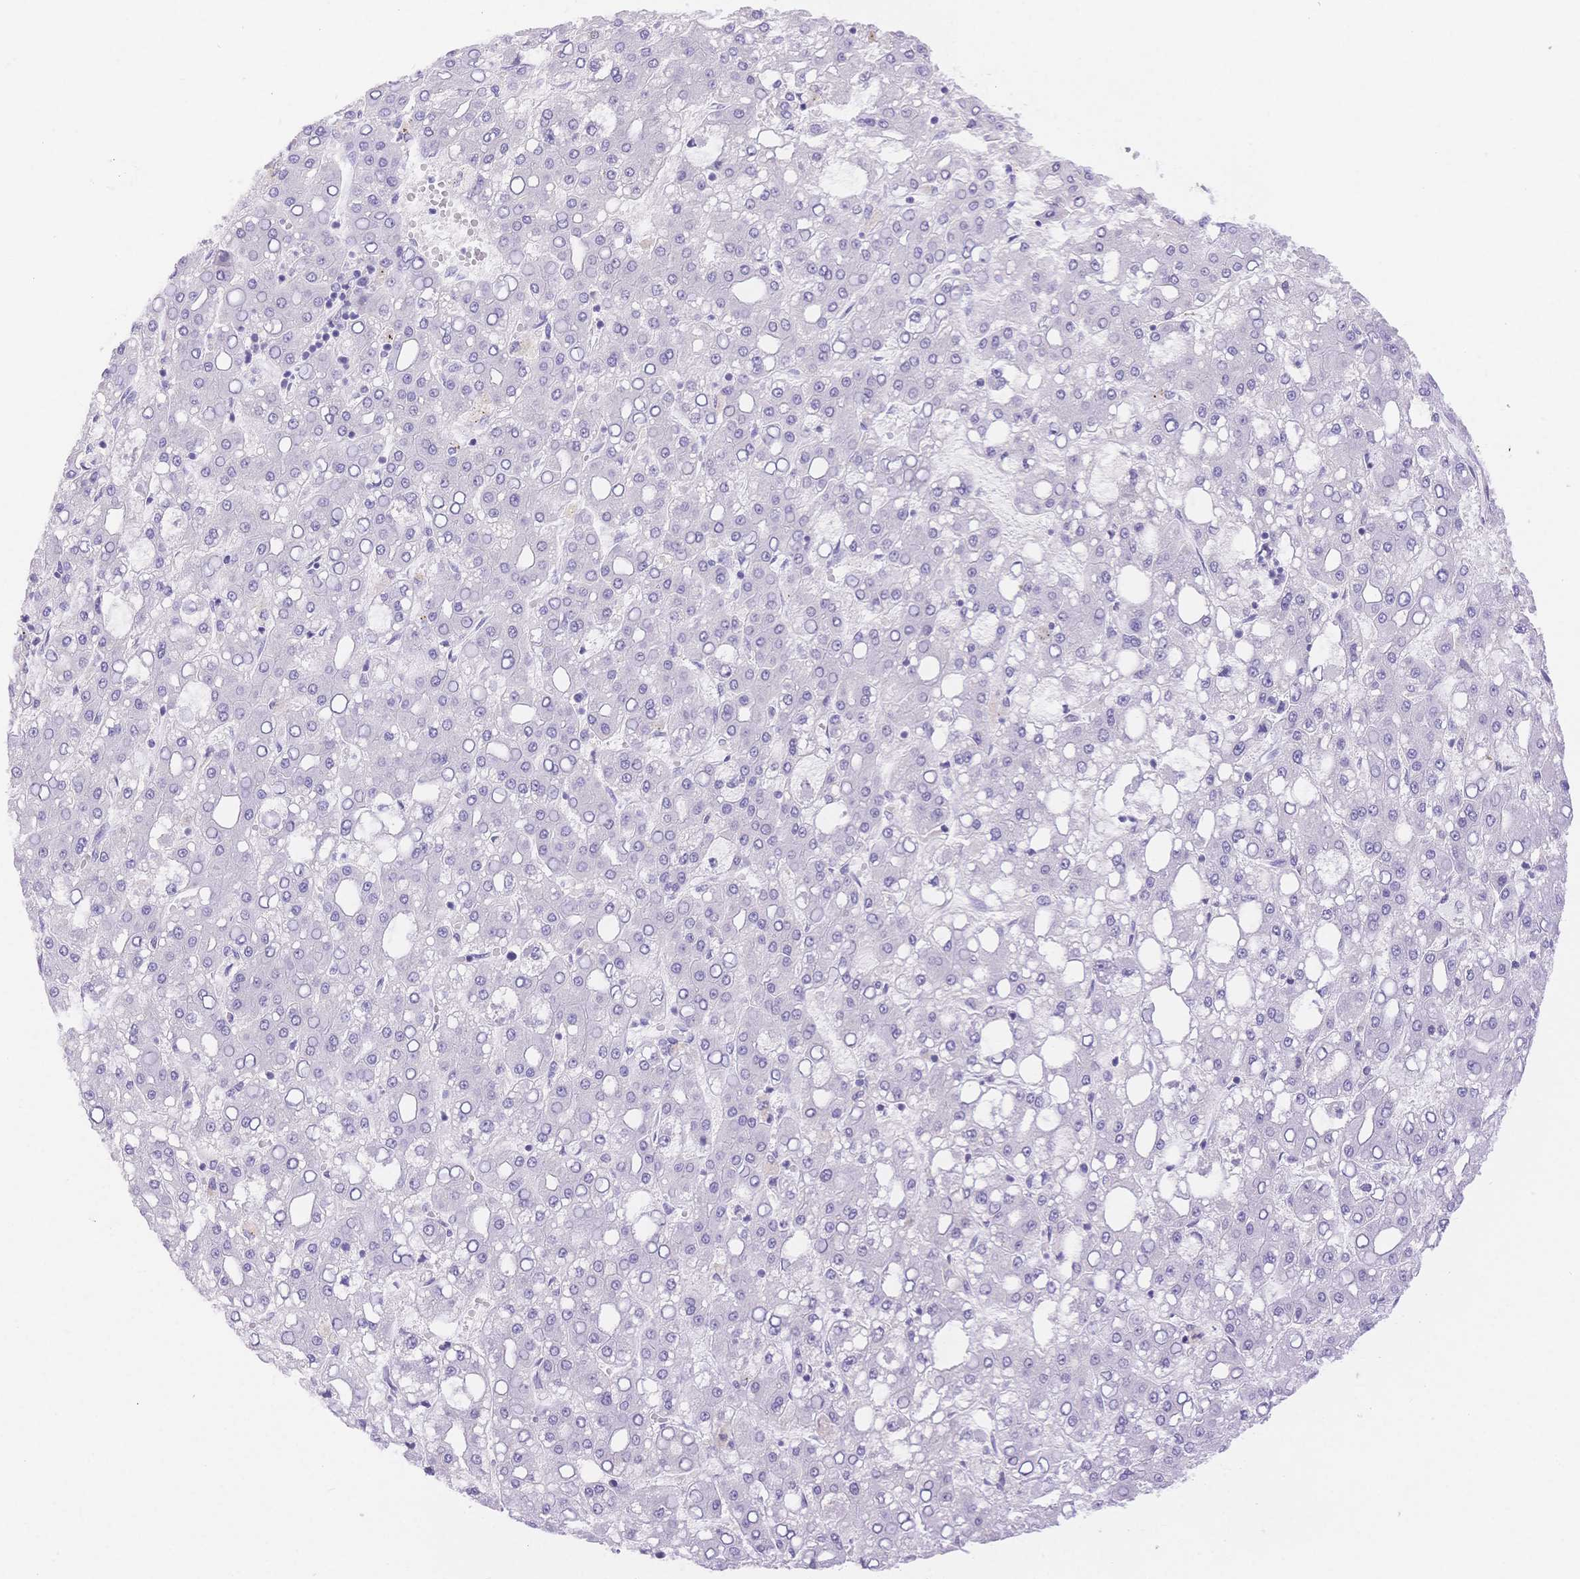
{"staining": {"intensity": "negative", "quantity": "none", "location": "none"}, "tissue": "liver cancer", "cell_type": "Tumor cells", "image_type": "cancer", "snomed": [{"axis": "morphology", "description": "Carcinoma, Hepatocellular, NOS"}, {"axis": "topography", "description": "Liver"}], "caption": "This is an IHC photomicrograph of liver hepatocellular carcinoma. There is no staining in tumor cells.", "gene": "MYOM1", "patient": {"sex": "male", "age": 65}}